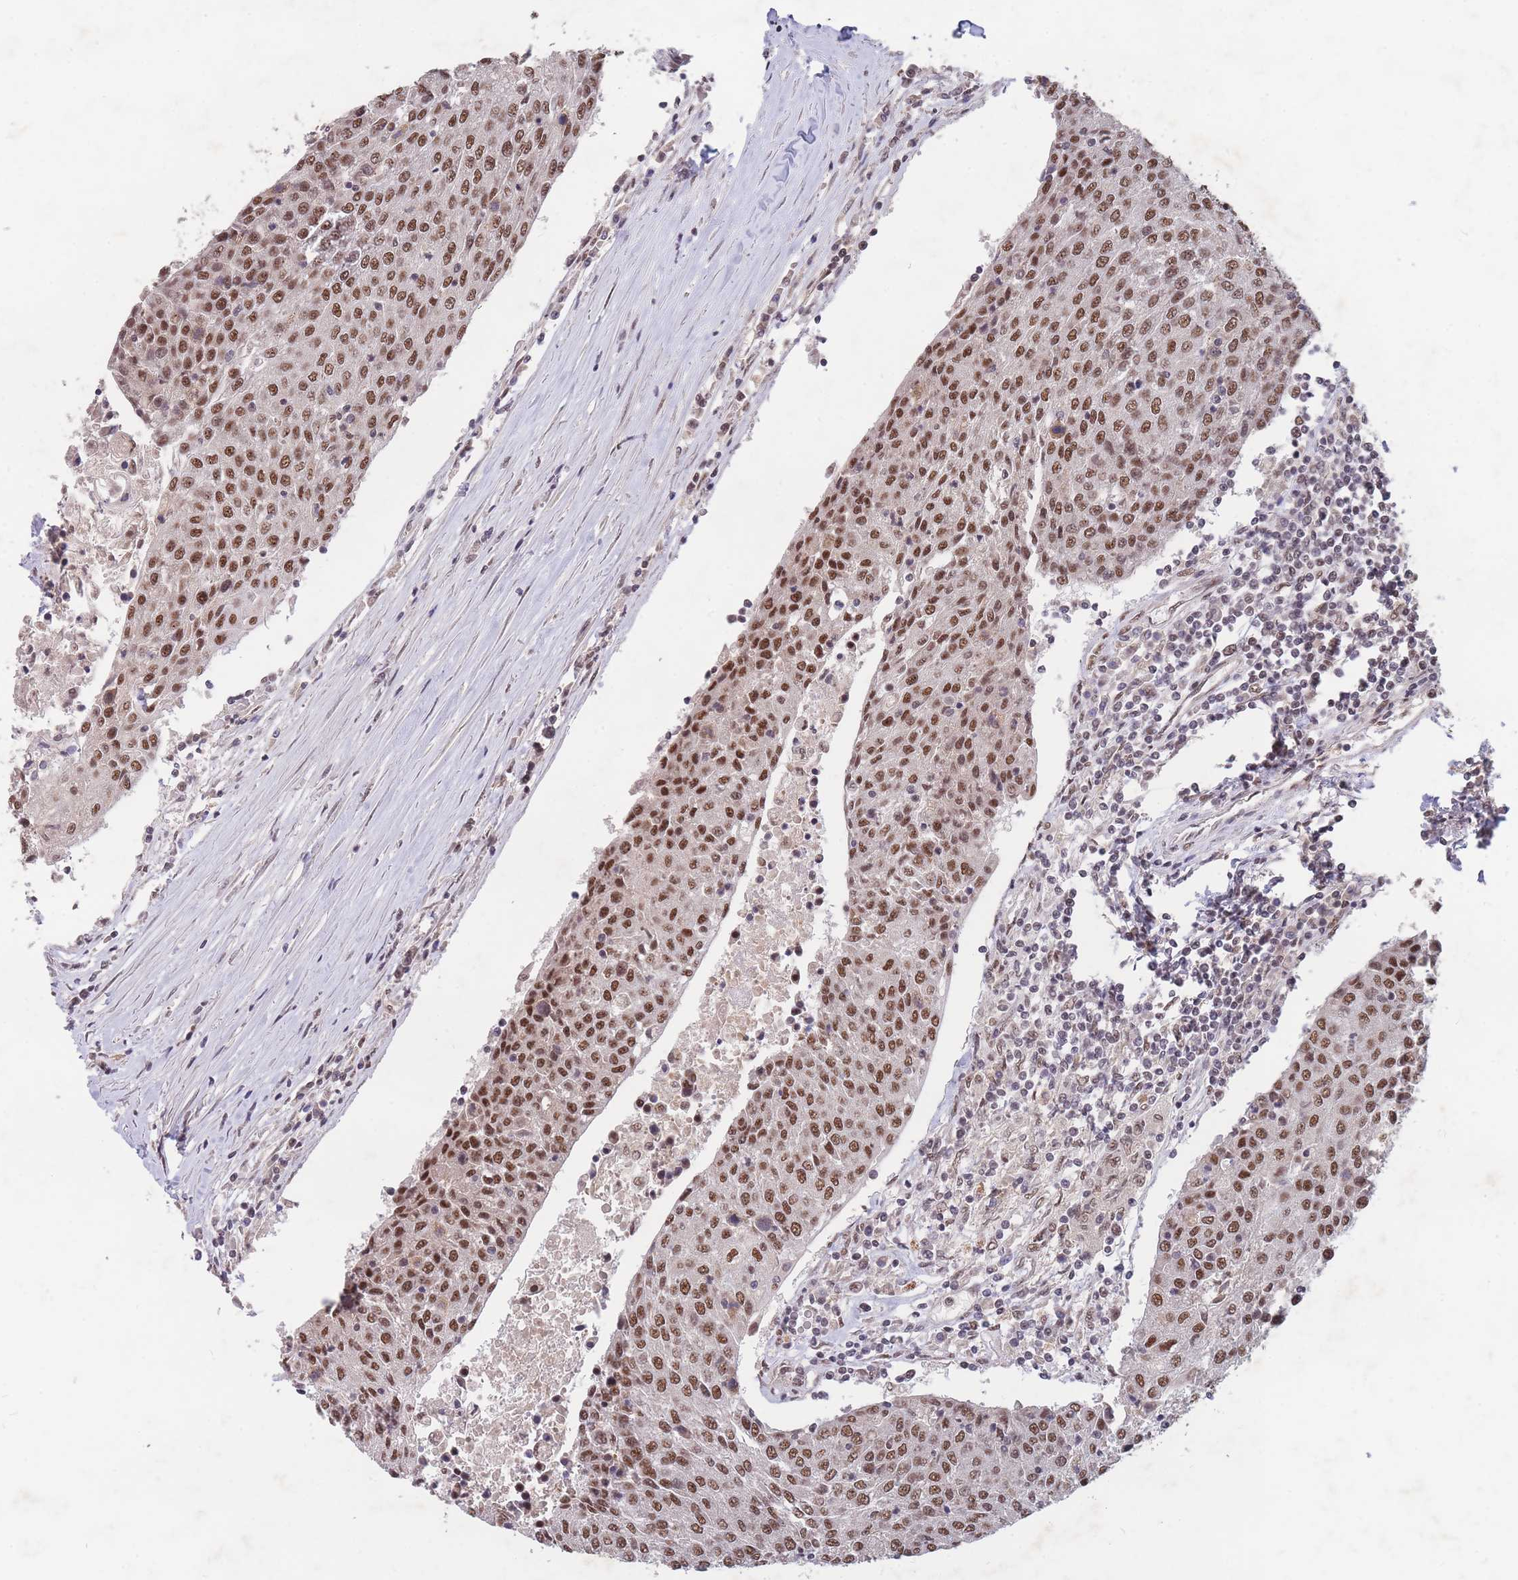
{"staining": {"intensity": "moderate", "quantity": ">75%", "location": "nuclear"}, "tissue": "urothelial cancer", "cell_type": "Tumor cells", "image_type": "cancer", "snomed": [{"axis": "morphology", "description": "Urothelial carcinoma, High grade"}, {"axis": "topography", "description": "Urinary bladder"}], "caption": "A medium amount of moderate nuclear expression is present in about >75% of tumor cells in urothelial carcinoma (high-grade) tissue.", "gene": "SNRPA1", "patient": {"sex": "female", "age": 85}}